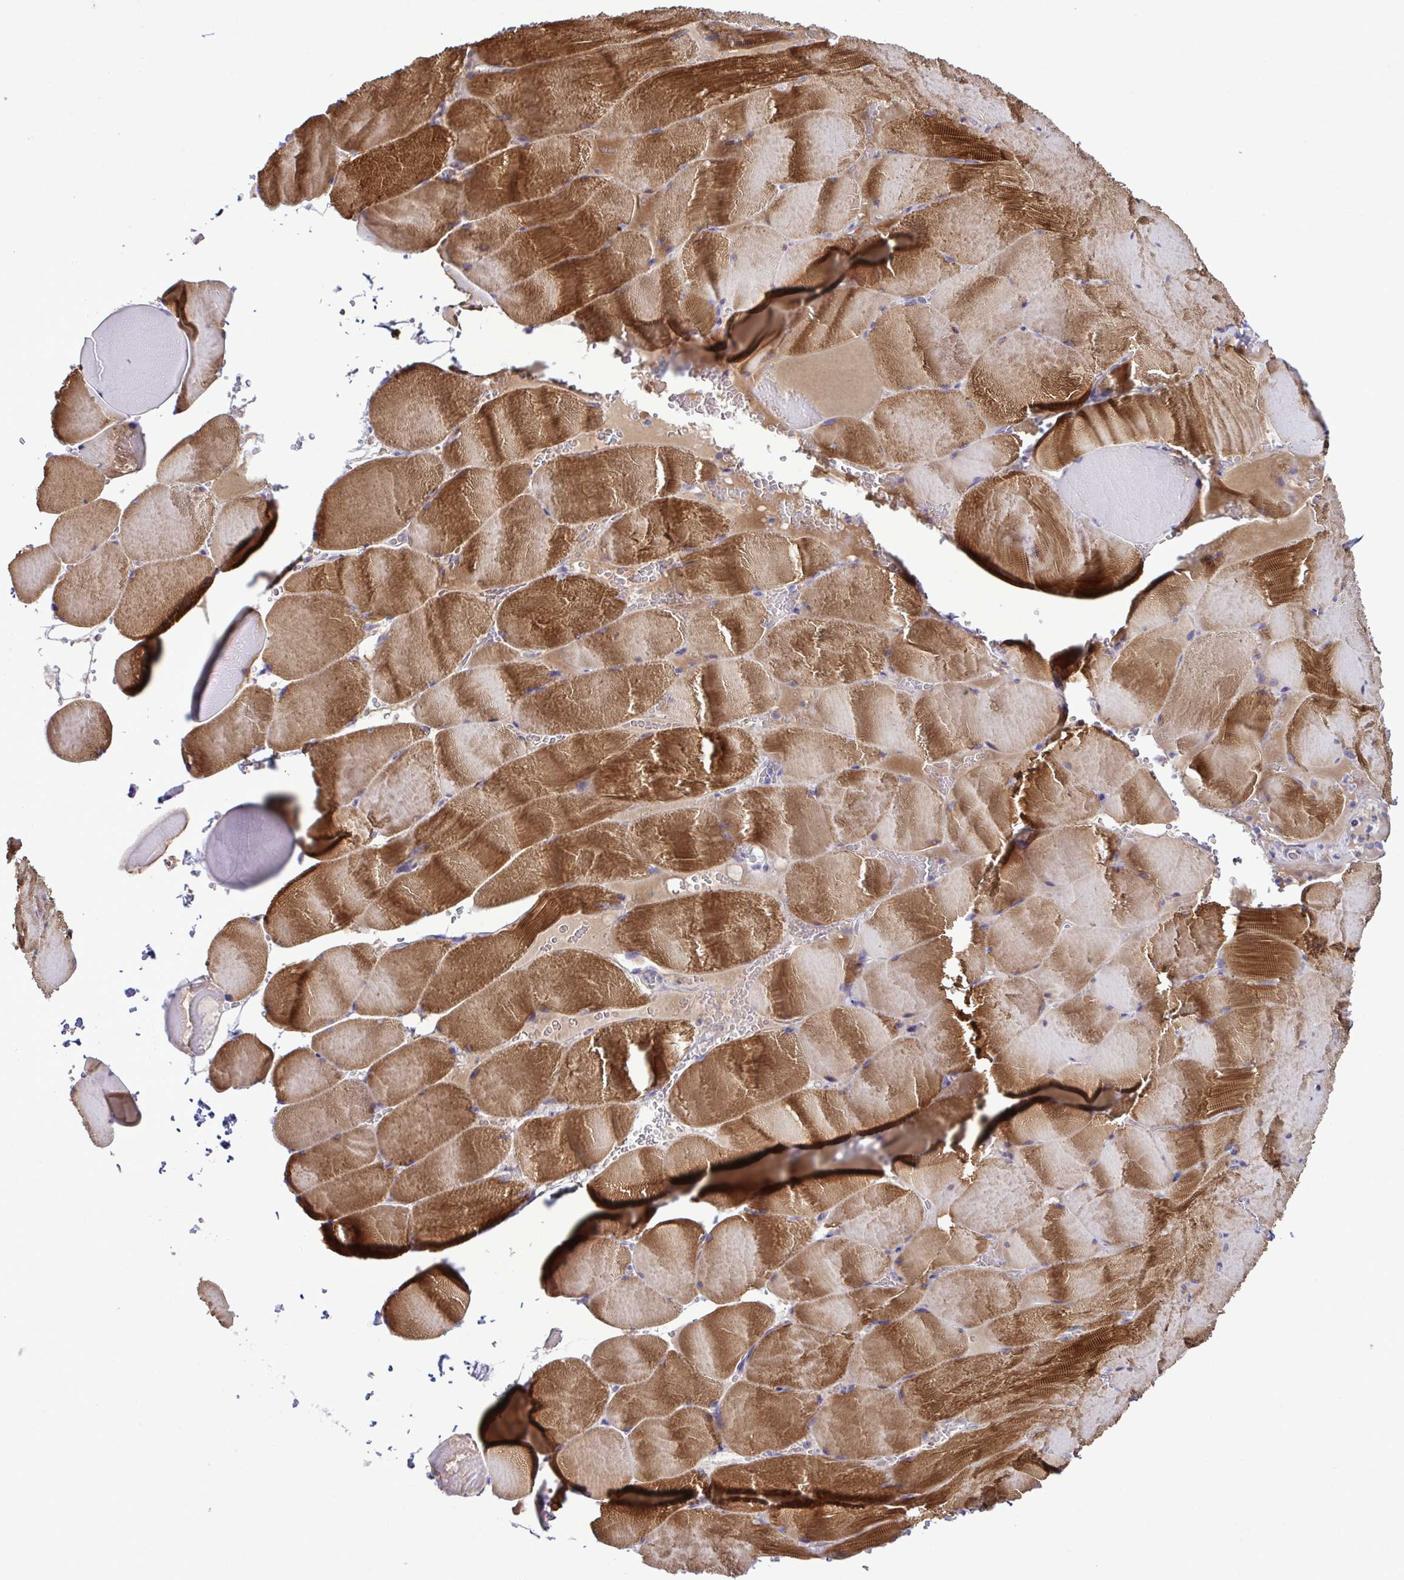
{"staining": {"intensity": "strong", "quantity": ">75%", "location": "cytoplasmic/membranous"}, "tissue": "skeletal muscle", "cell_type": "Myocytes", "image_type": "normal", "snomed": [{"axis": "morphology", "description": "Normal tissue, NOS"}, {"axis": "topography", "description": "Skeletal muscle"}, {"axis": "topography", "description": "Head-Neck"}], "caption": "About >75% of myocytes in benign skeletal muscle demonstrate strong cytoplasmic/membranous protein positivity as visualized by brown immunohistochemical staining.", "gene": "SYNPO2L", "patient": {"sex": "male", "age": 66}}